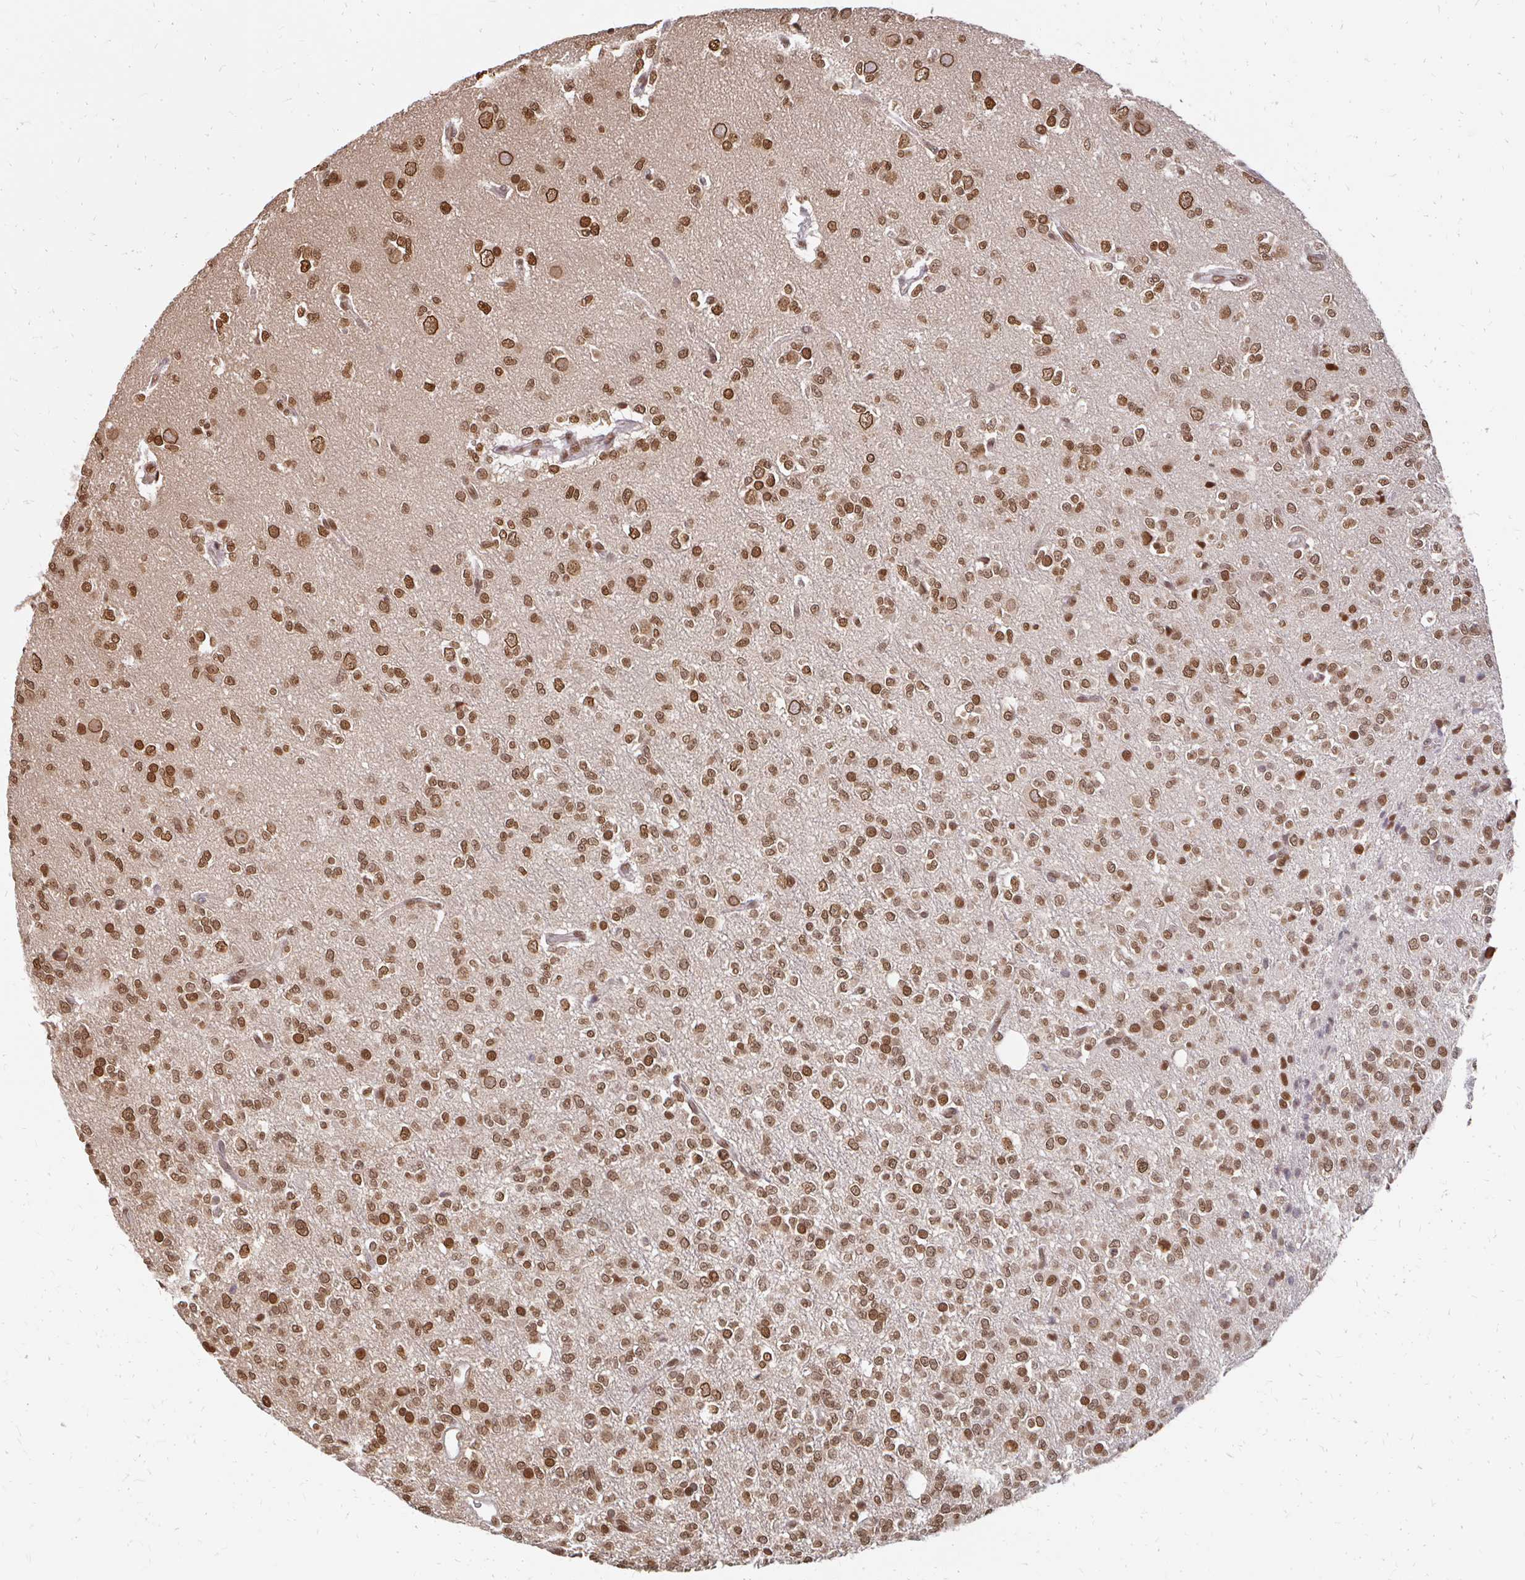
{"staining": {"intensity": "moderate", "quantity": ">75%", "location": "nuclear"}, "tissue": "glioma", "cell_type": "Tumor cells", "image_type": "cancer", "snomed": [{"axis": "morphology", "description": "Glioma, malignant, Low grade"}, {"axis": "topography", "description": "Brain"}], "caption": "The image demonstrates staining of glioma, revealing moderate nuclear protein positivity (brown color) within tumor cells. Nuclei are stained in blue.", "gene": "XPO1", "patient": {"sex": "female", "age": 33}}